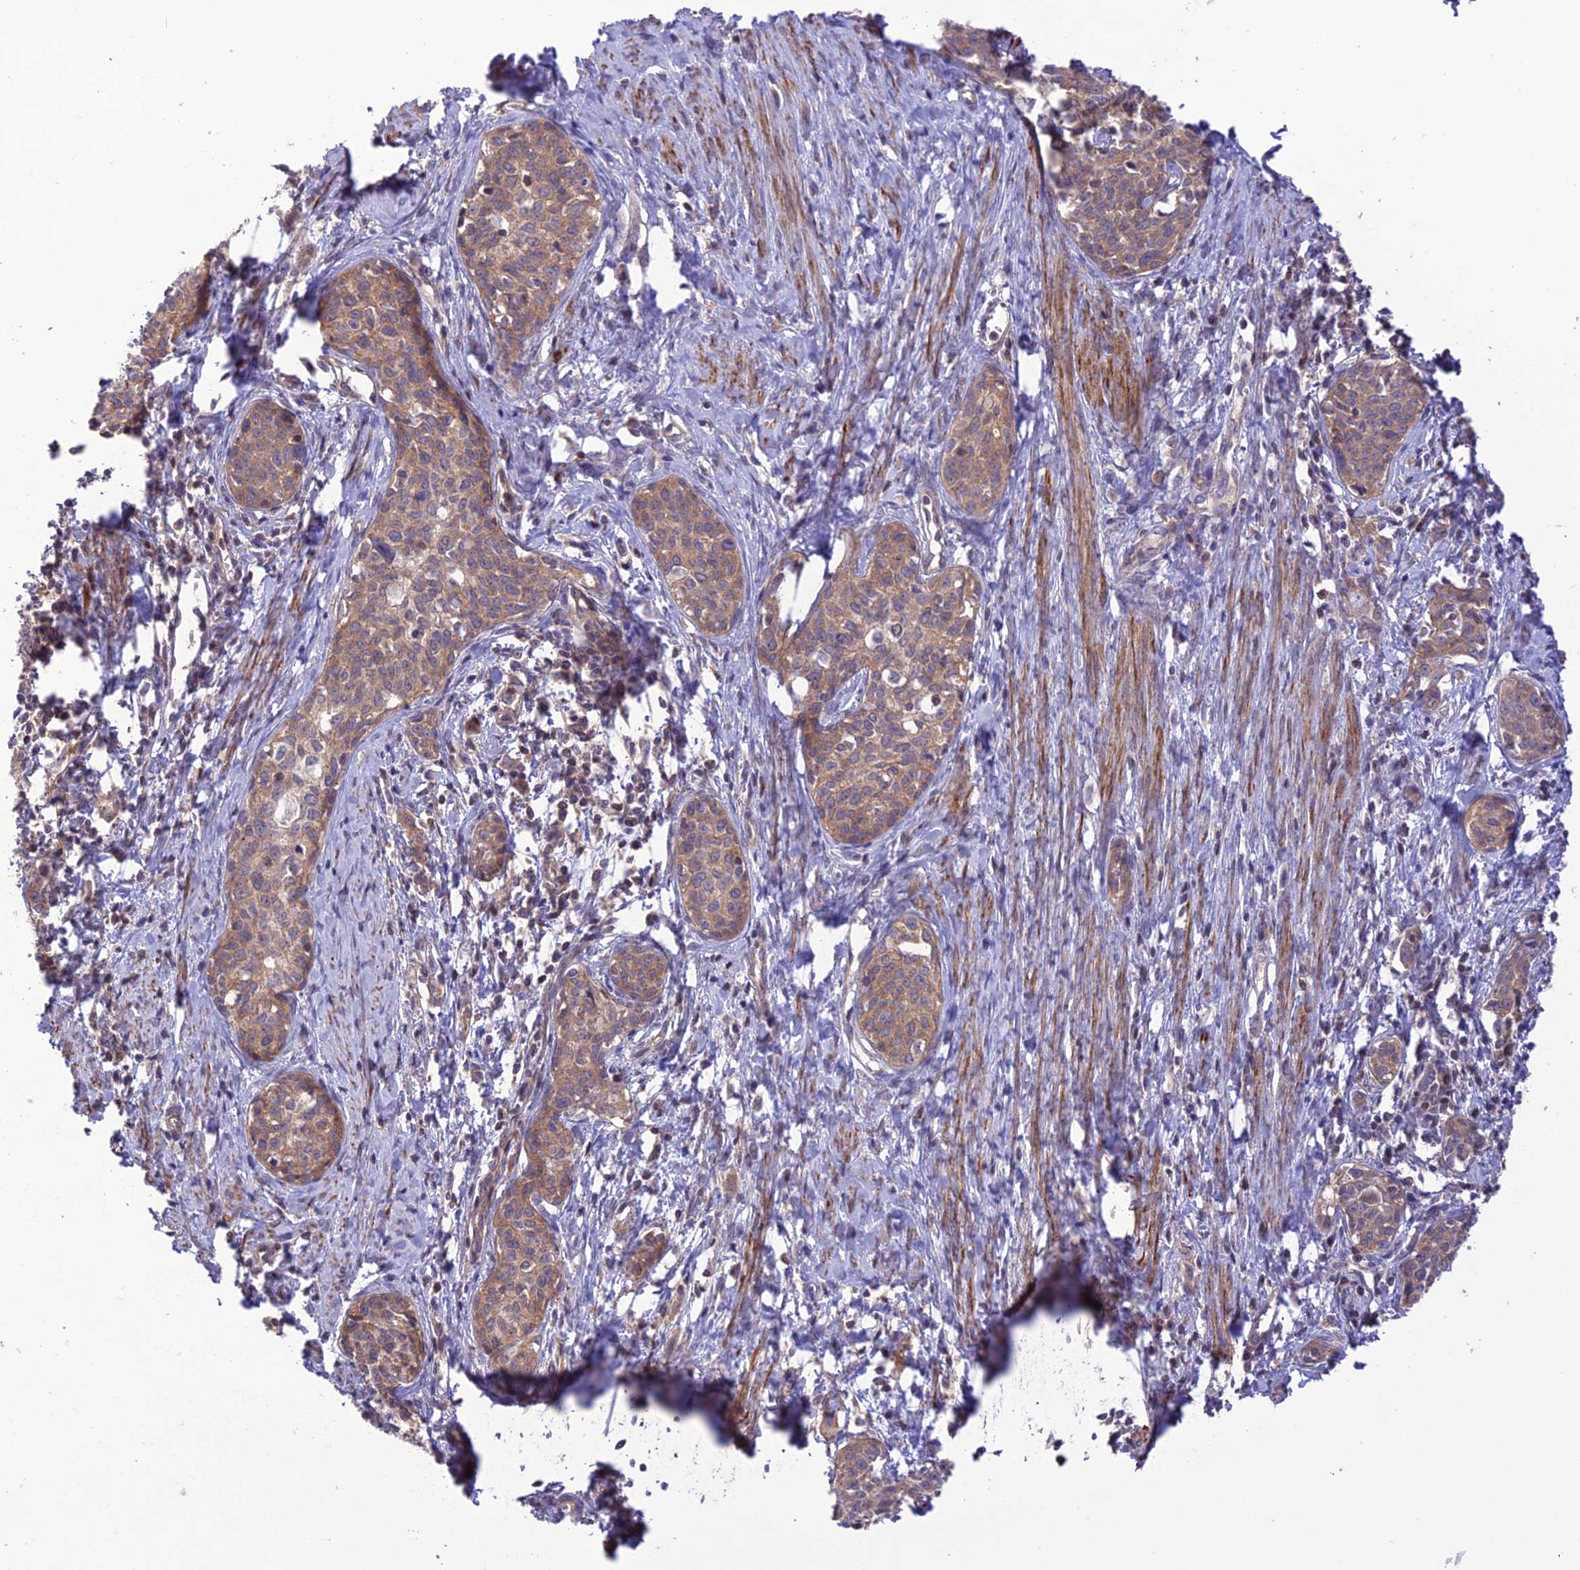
{"staining": {"intensity": "moderate", "quantity": ">75%", "location": "cytoplasmic/membranous"}, "tissue": "cervical cancer", "cell_type": "Tumor cells", "image_type": "cancer", "snomed": [{"axis": "morphology", "description": "Squamous cell carcinoma, NOS"}, {"axis": "topography", "description": "Cervix"}], "caption": "Cervical squamous cell carcinoma stained with a brown dye demonstrates moderate cytoplasmic/membranous positive staining in approximately >75% of tumor cells.", "gene": "FCHSD1", "patient": {"sex": "female", "age": 52}}